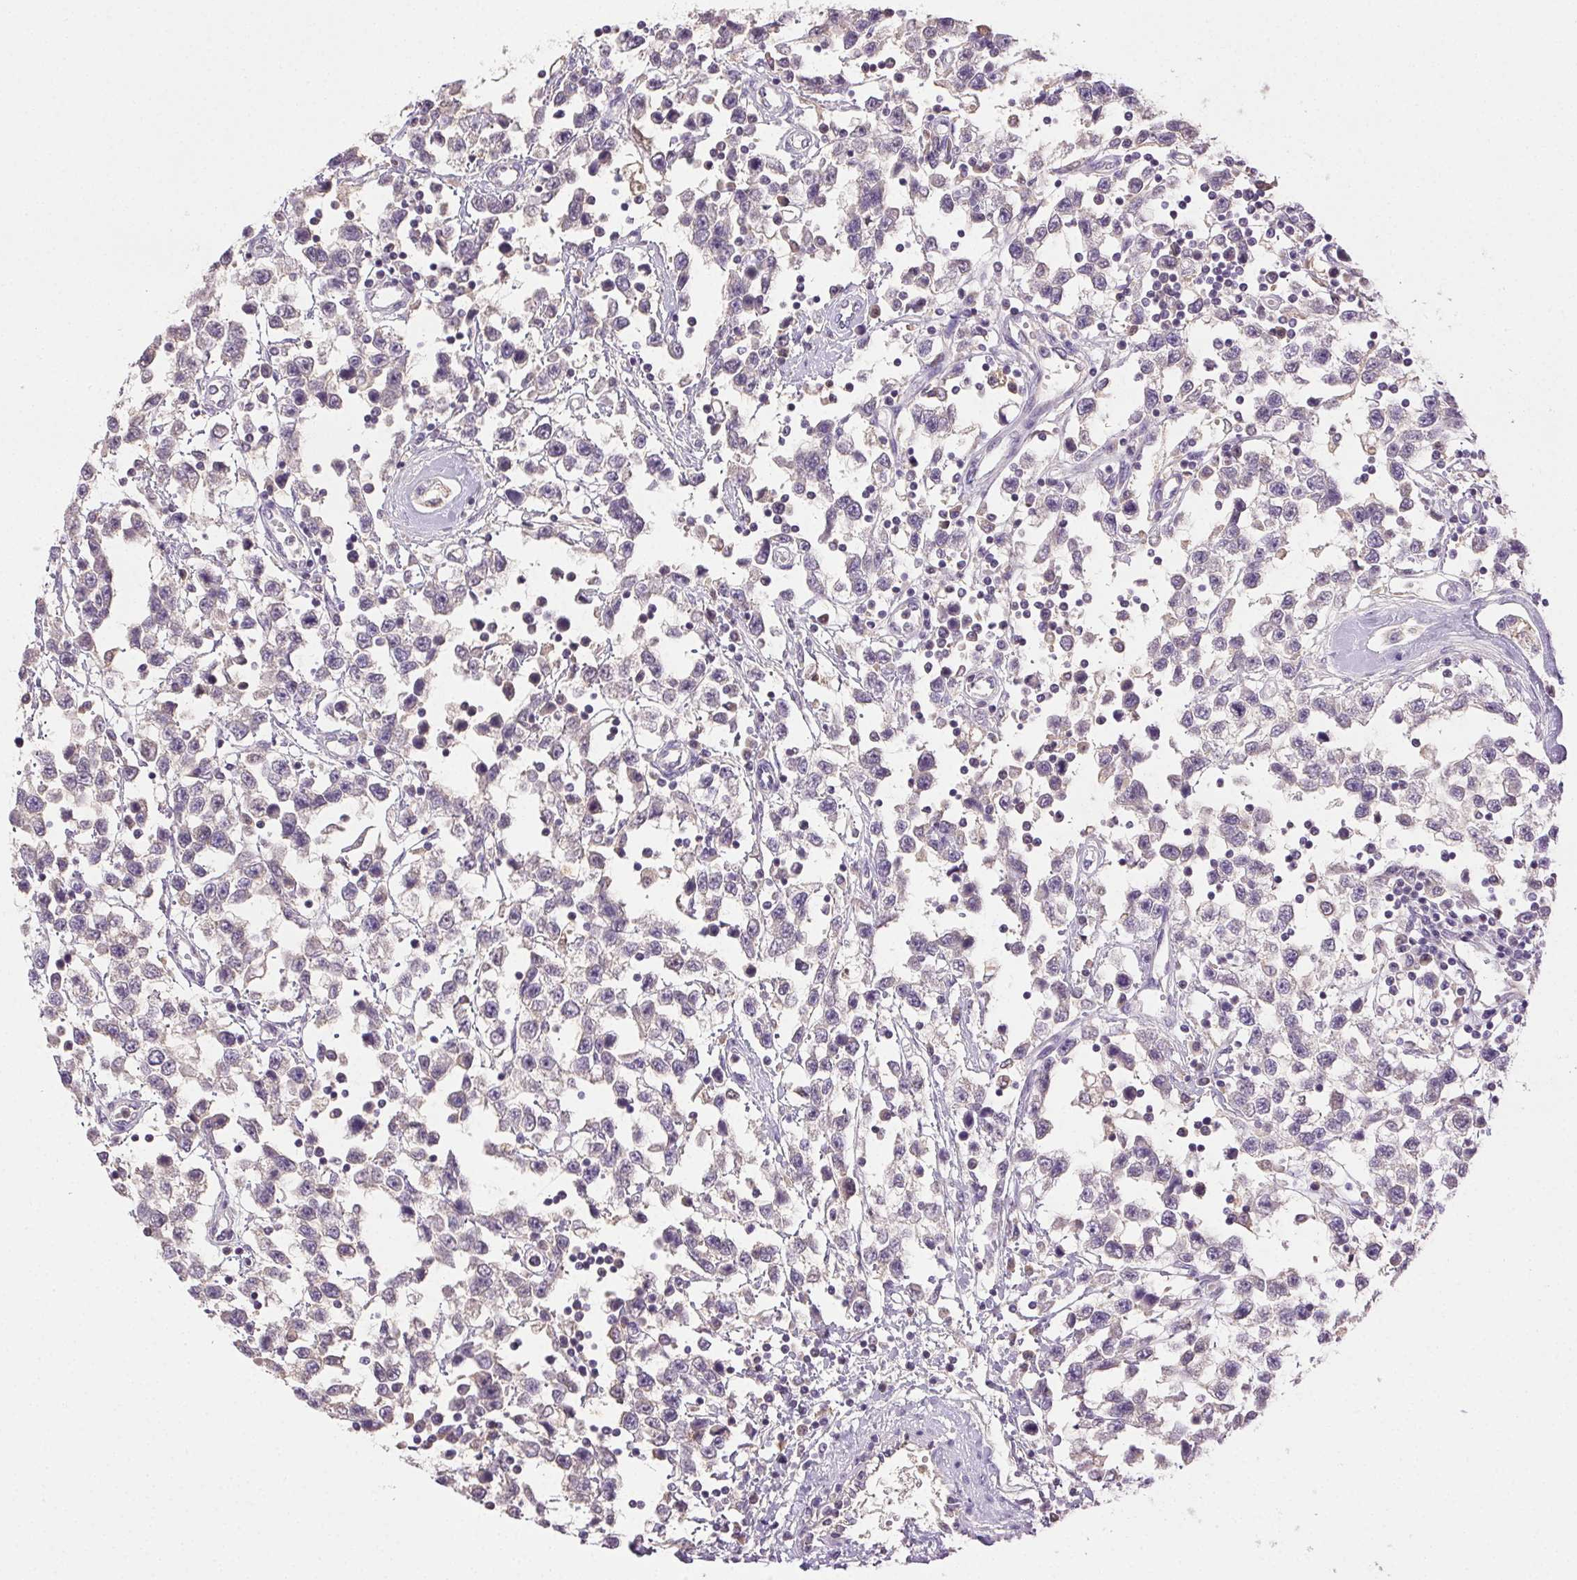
{"staining": {"intensity": "negative", "quantity": "none", "location": "none"}, "tissue": "testis cancer", "cell_type": "Tumor cells", "image_type": "cancer", "snomed": [{"axis": "morphology", "description": "Seminoma, NOS"}, {"axis": "topography", "description": "Testis"}], "caption": "Micrograph shows no protein expression in tumor cells of testis seminoma tissue.", "gene": "BPIFB2", "patient": {"sex": "male", "age": 34}}